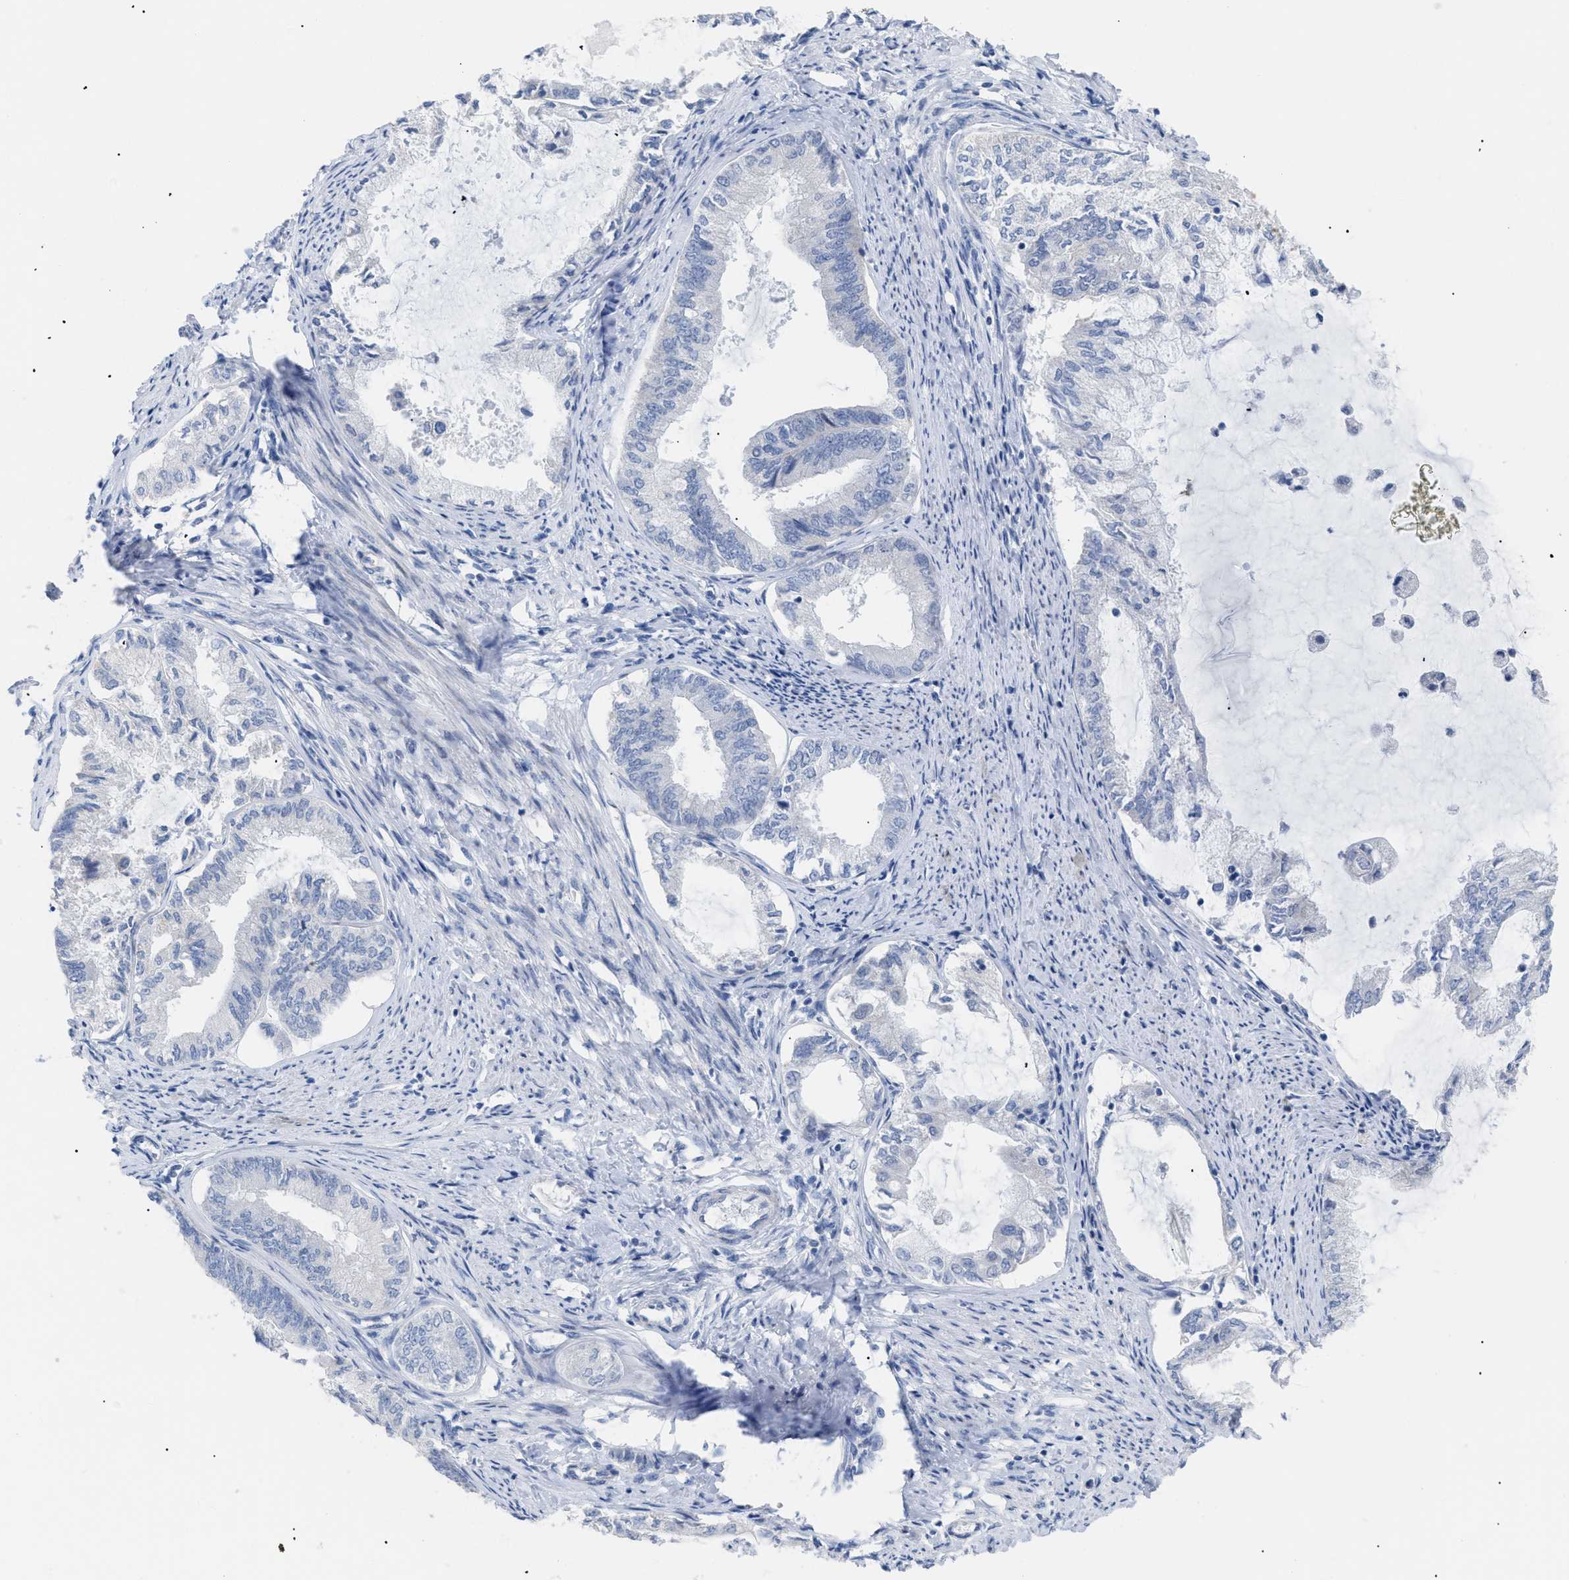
{"staining": {"intensity": "negative", "quantity": "none", "location": "none"}, "tissue": "endometrial cancer", "cell_type": "Tumor cells", "image_type": "cancer", "snomed": [{"axis": "morphology", "description": "Adenocarcinoma, NOS"}, {"axis": "topography", "description": "Endometrium"}], "caption": "Immunohistochemical staining of human endometrial cancer (adenocarcinoma) reveals no significant positivity in tumor cells.", "gene": "CAV3", "patient": {"sex": "female", "age": 86}}